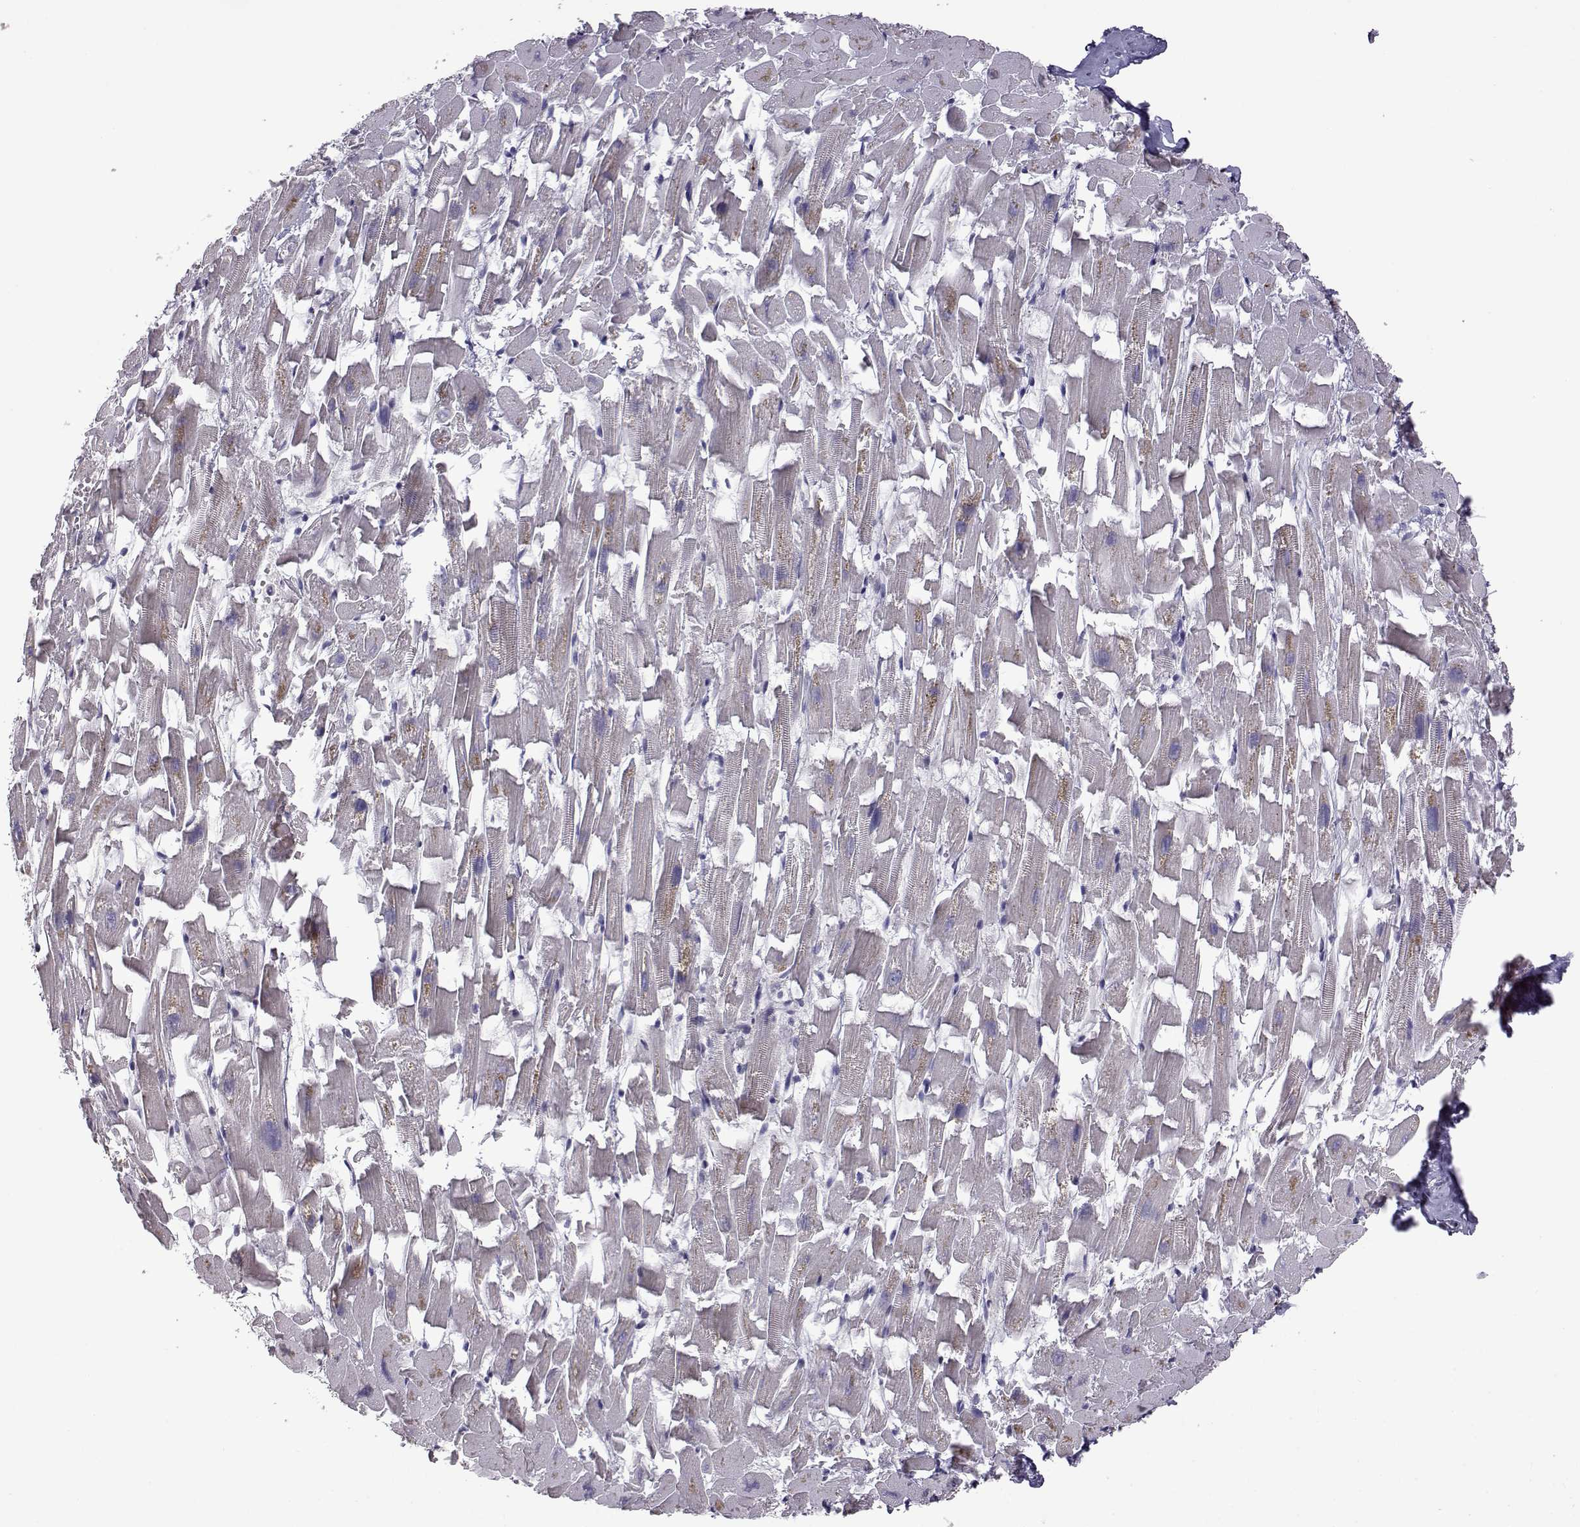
{"staining": {"intensity": "negative", "quantity": "none", "location": "none"}, "tissue": "heart muscle", "cell_type": "Cardiomyocytes", "image_type": "normal", "snomed": [{"axis": "morphology", "description": "Normal tissue, NOS"}, {"axis": "topography", "description": "Heart"}], "caption": "Cardiomyocytes are negative for brown protein staining in unremarkable heart muscle.", "gene": "VGF", "patient": {"sex": "female", "age": 64}}